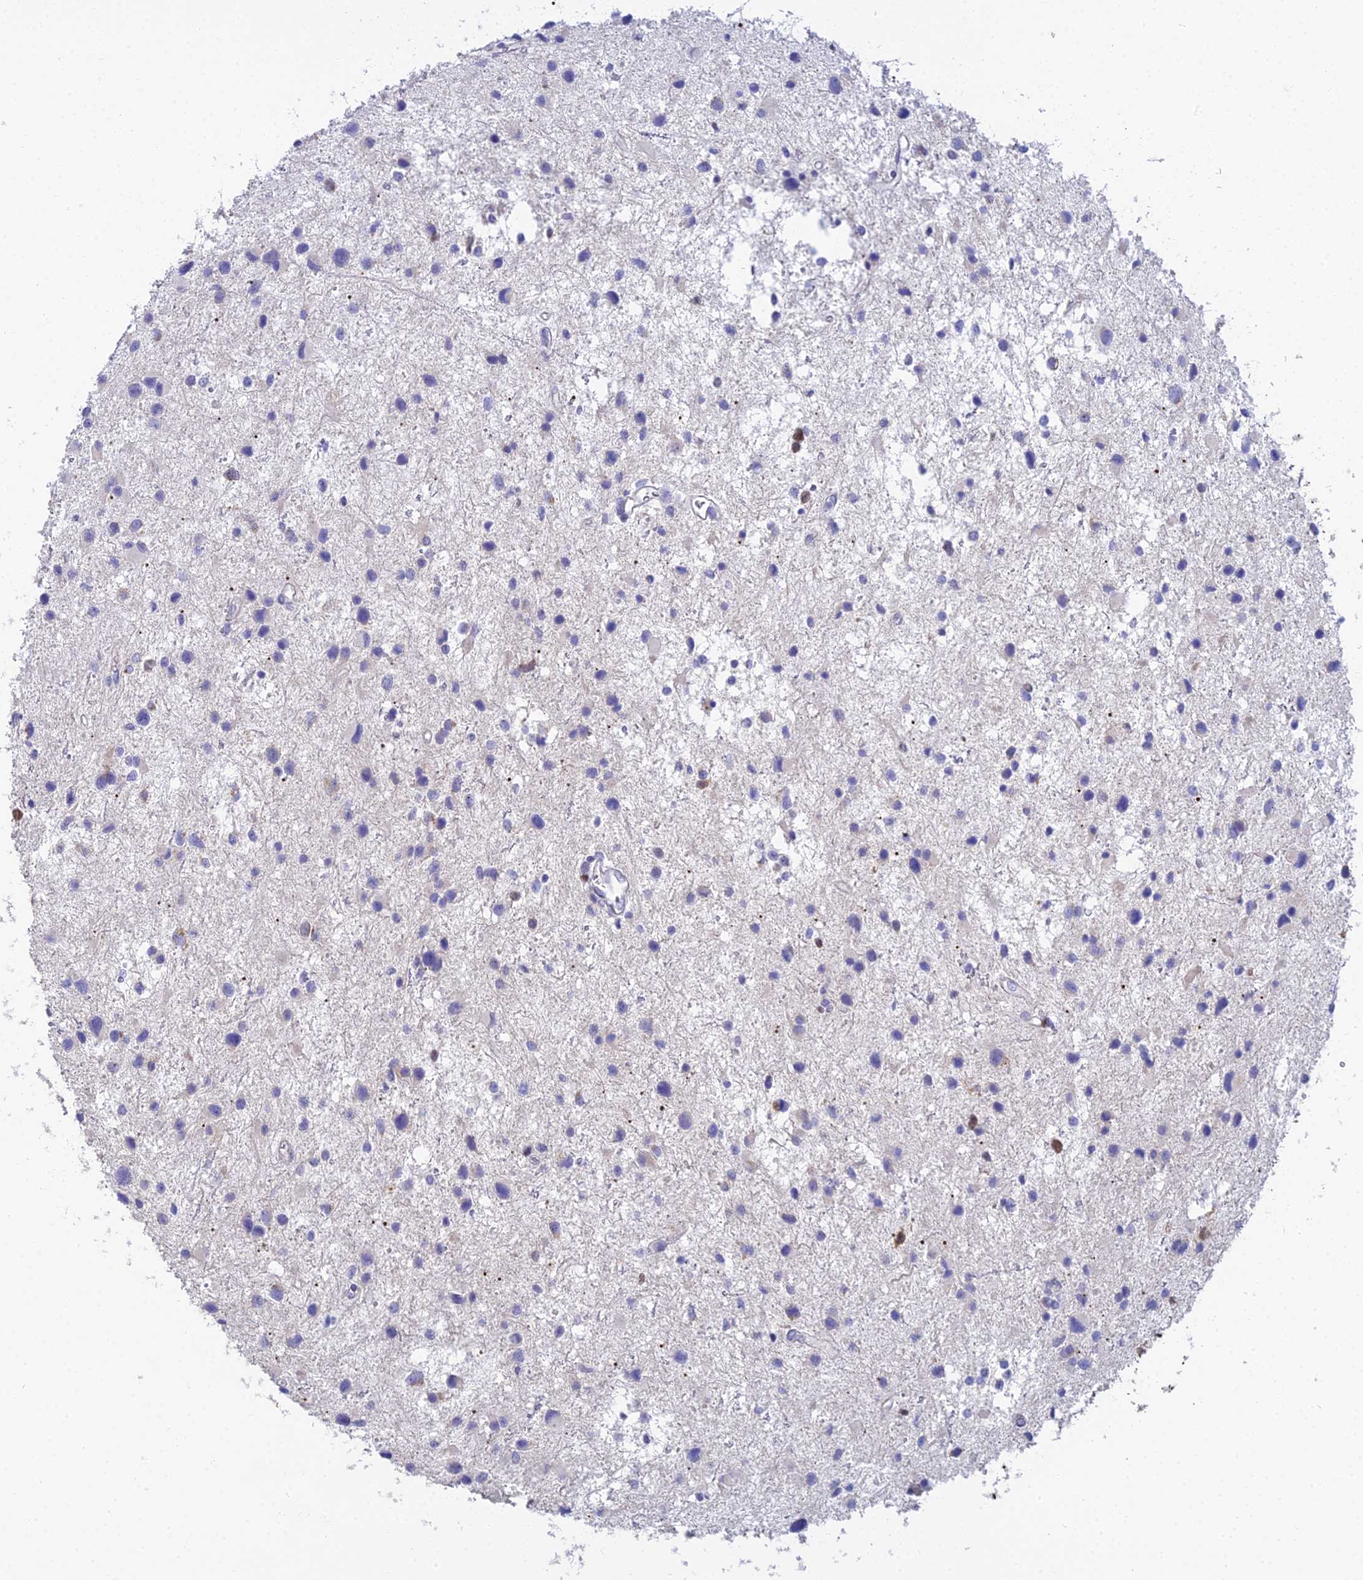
{"staining": {"intensity": "negative", "quantity": "none", "location": "none"}, "tissue": "glioma", "cell_type": "Tumor cells", "image_type": "cancer", "snomed": [{"axis": "morphology", "description": "Glioma, malignant, Low grade"}, {"axis": "topography", "description": "Brain"}], "caption": "The histopathology image reveals no significant expression in tumor cells of glioma.", "gene": "MCM2", "patient": {"sex": "female", "age": 32}}